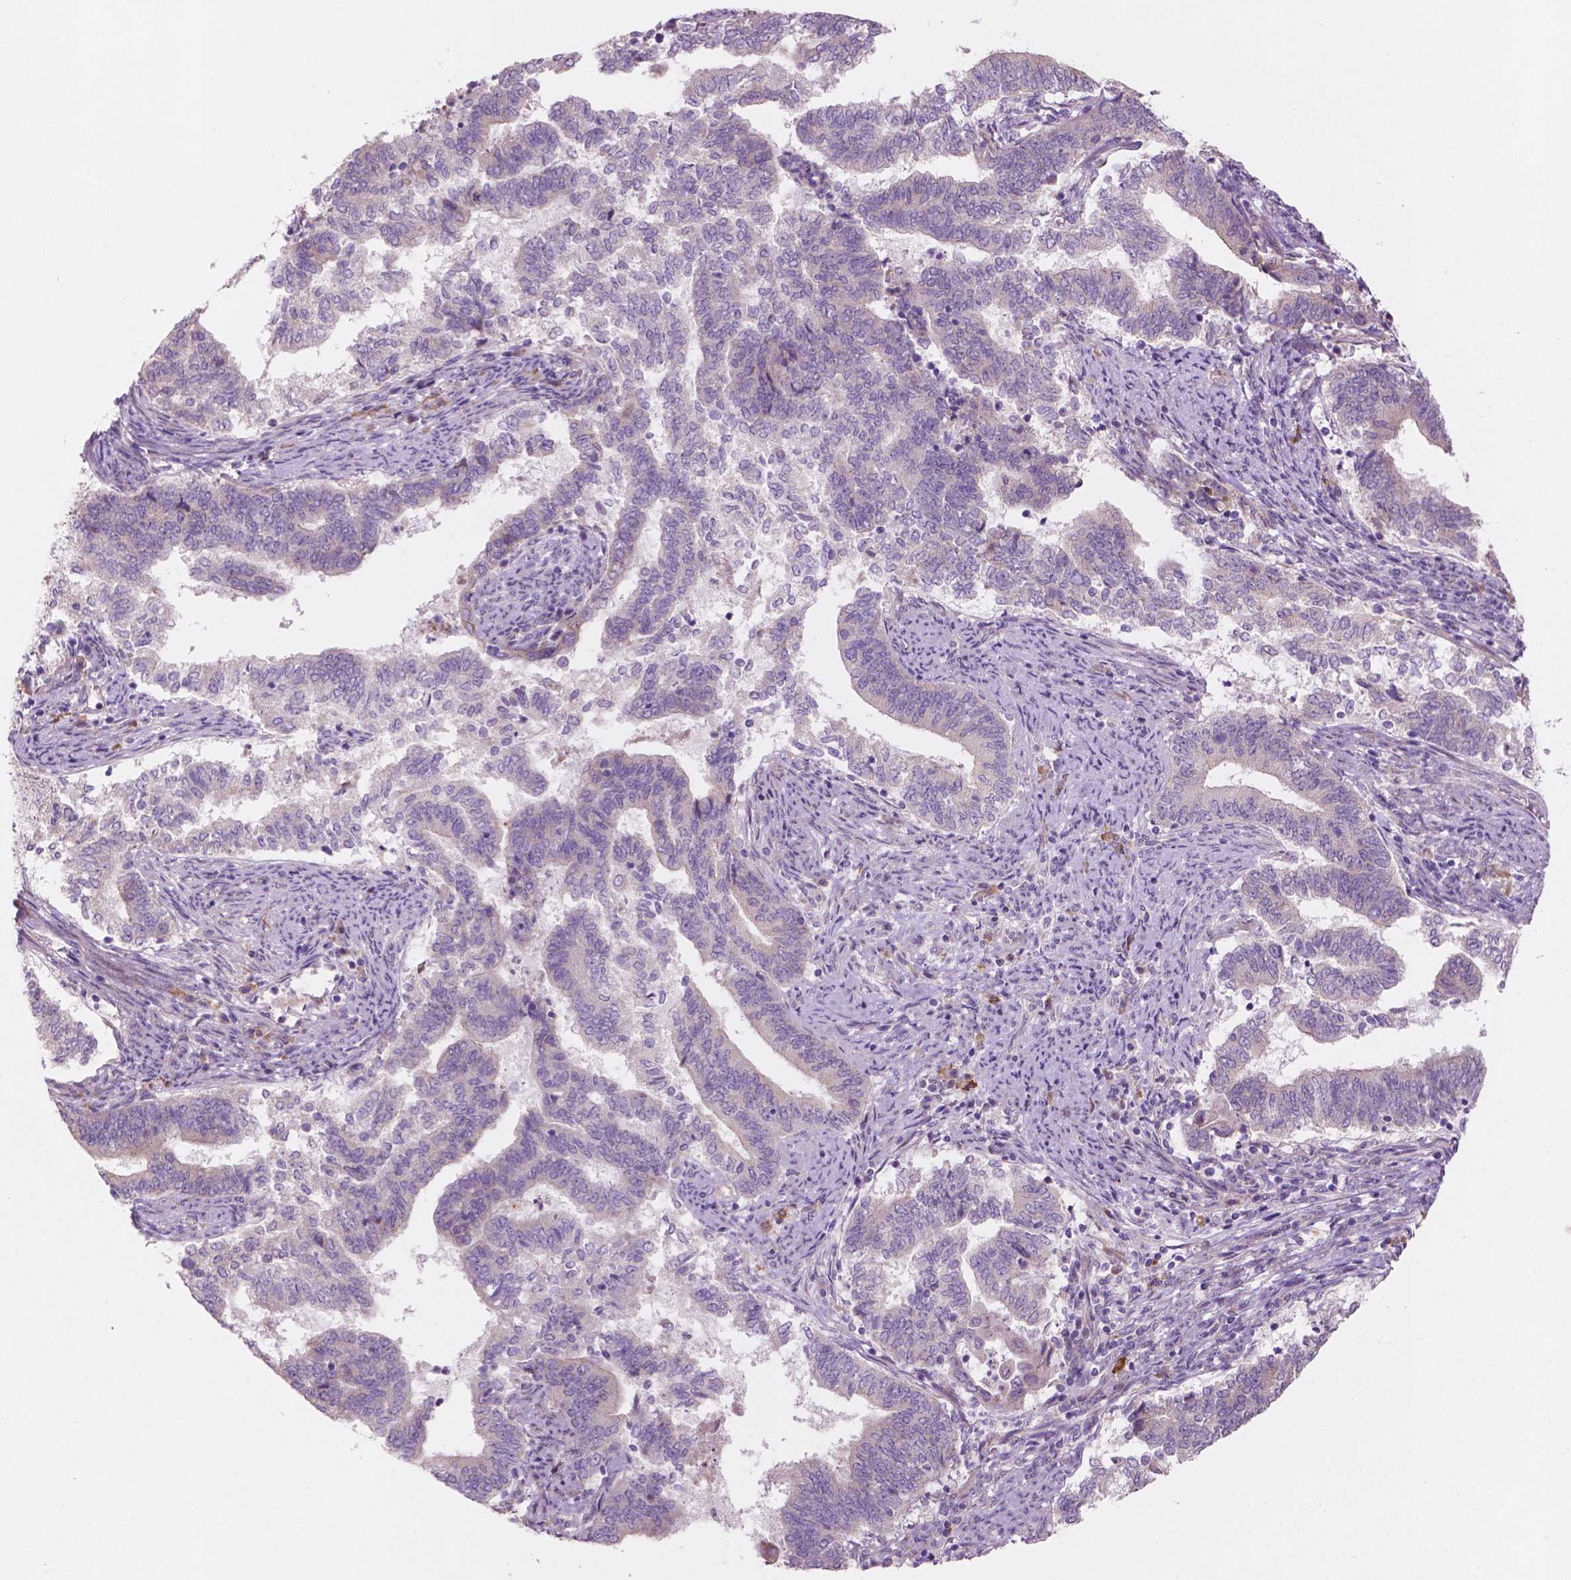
{"staining": {"intensity": "negative", "quantity": "none", "location": "none"}, "tissue": "endometrial cancer", "cell_type": "Tumor cells", "image_type": "cancer", "snomed": [{"axis": "morphology", "description": "Adenocarcinoma, NOS"}, {"axis": "topography", "description": "Endometrium"}], "caption": "There is no significant positivity in tumor cells of endometrial cancer (adenocarcinoma). Nuclei are stained in blue.", "gene": "LRP1B", "patient": {"sex": "female", "age": 65}}